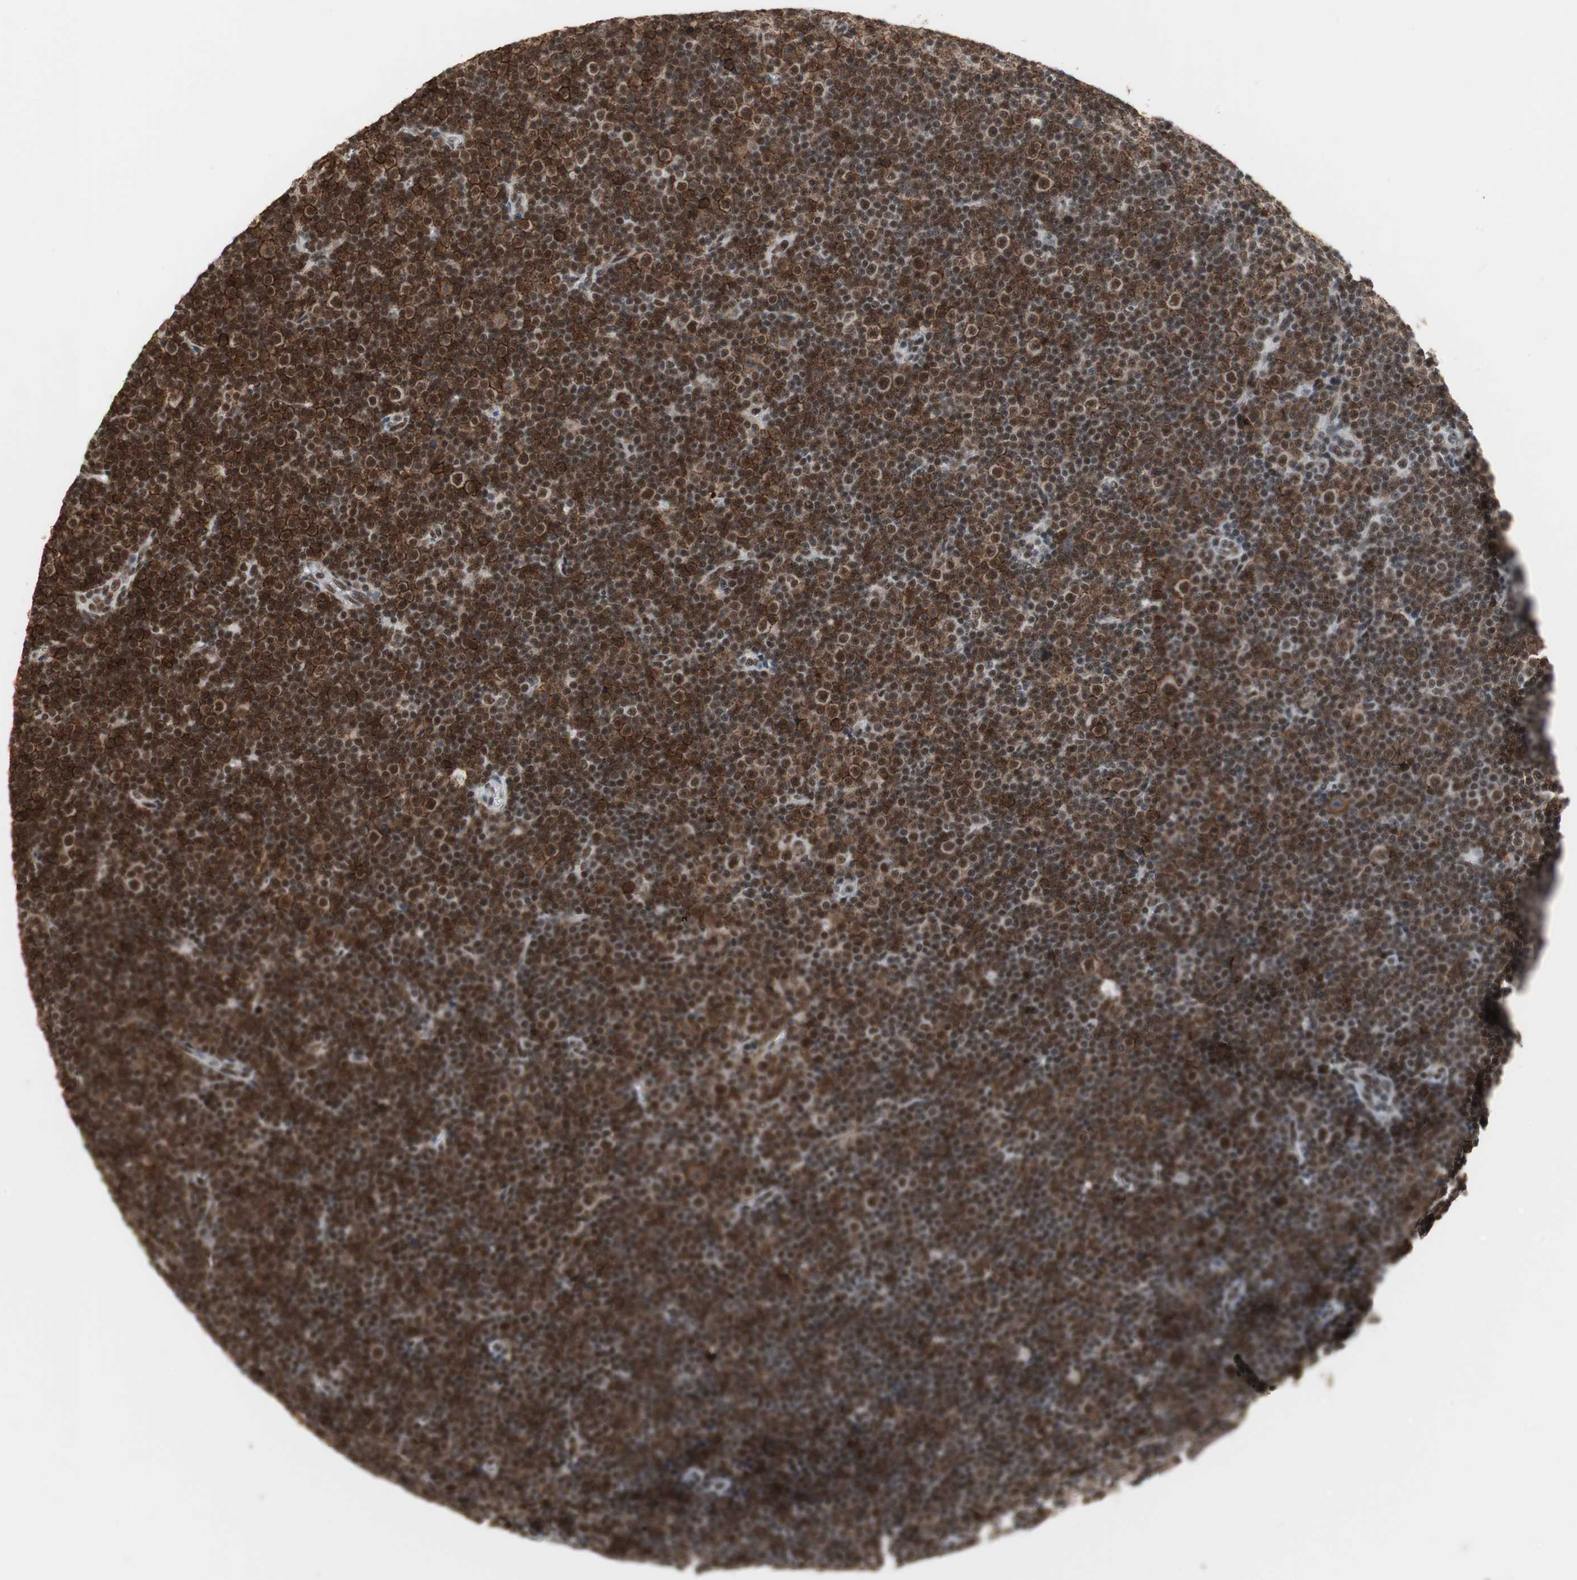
{"staining": {"intensity": "strong", "quantity": ">75%", "location": "nuclear"}, "tissue": "lymphoma", "cell_type": "Tumor cells", "image_type": "cancer", "snomed": [{"axis": "morphology", "description": "Malignant lymphoma, non-Hodgkin's type, Low grade"}, {"axis": "topography", "description": "Lymph node"}], "caption": "Lymphoma tissue displays strong nuclear staining in about >75% of tumor cells, visualized by immunohistochemistry. The protein is stained brown, and the nuclei are stained in blue (DAB (3,3'-diaminobenzidine) IHC with brightfield microscopy, high magnification).", "gene": "RTF1", "patient": {"sex": "female", "age": 67}}